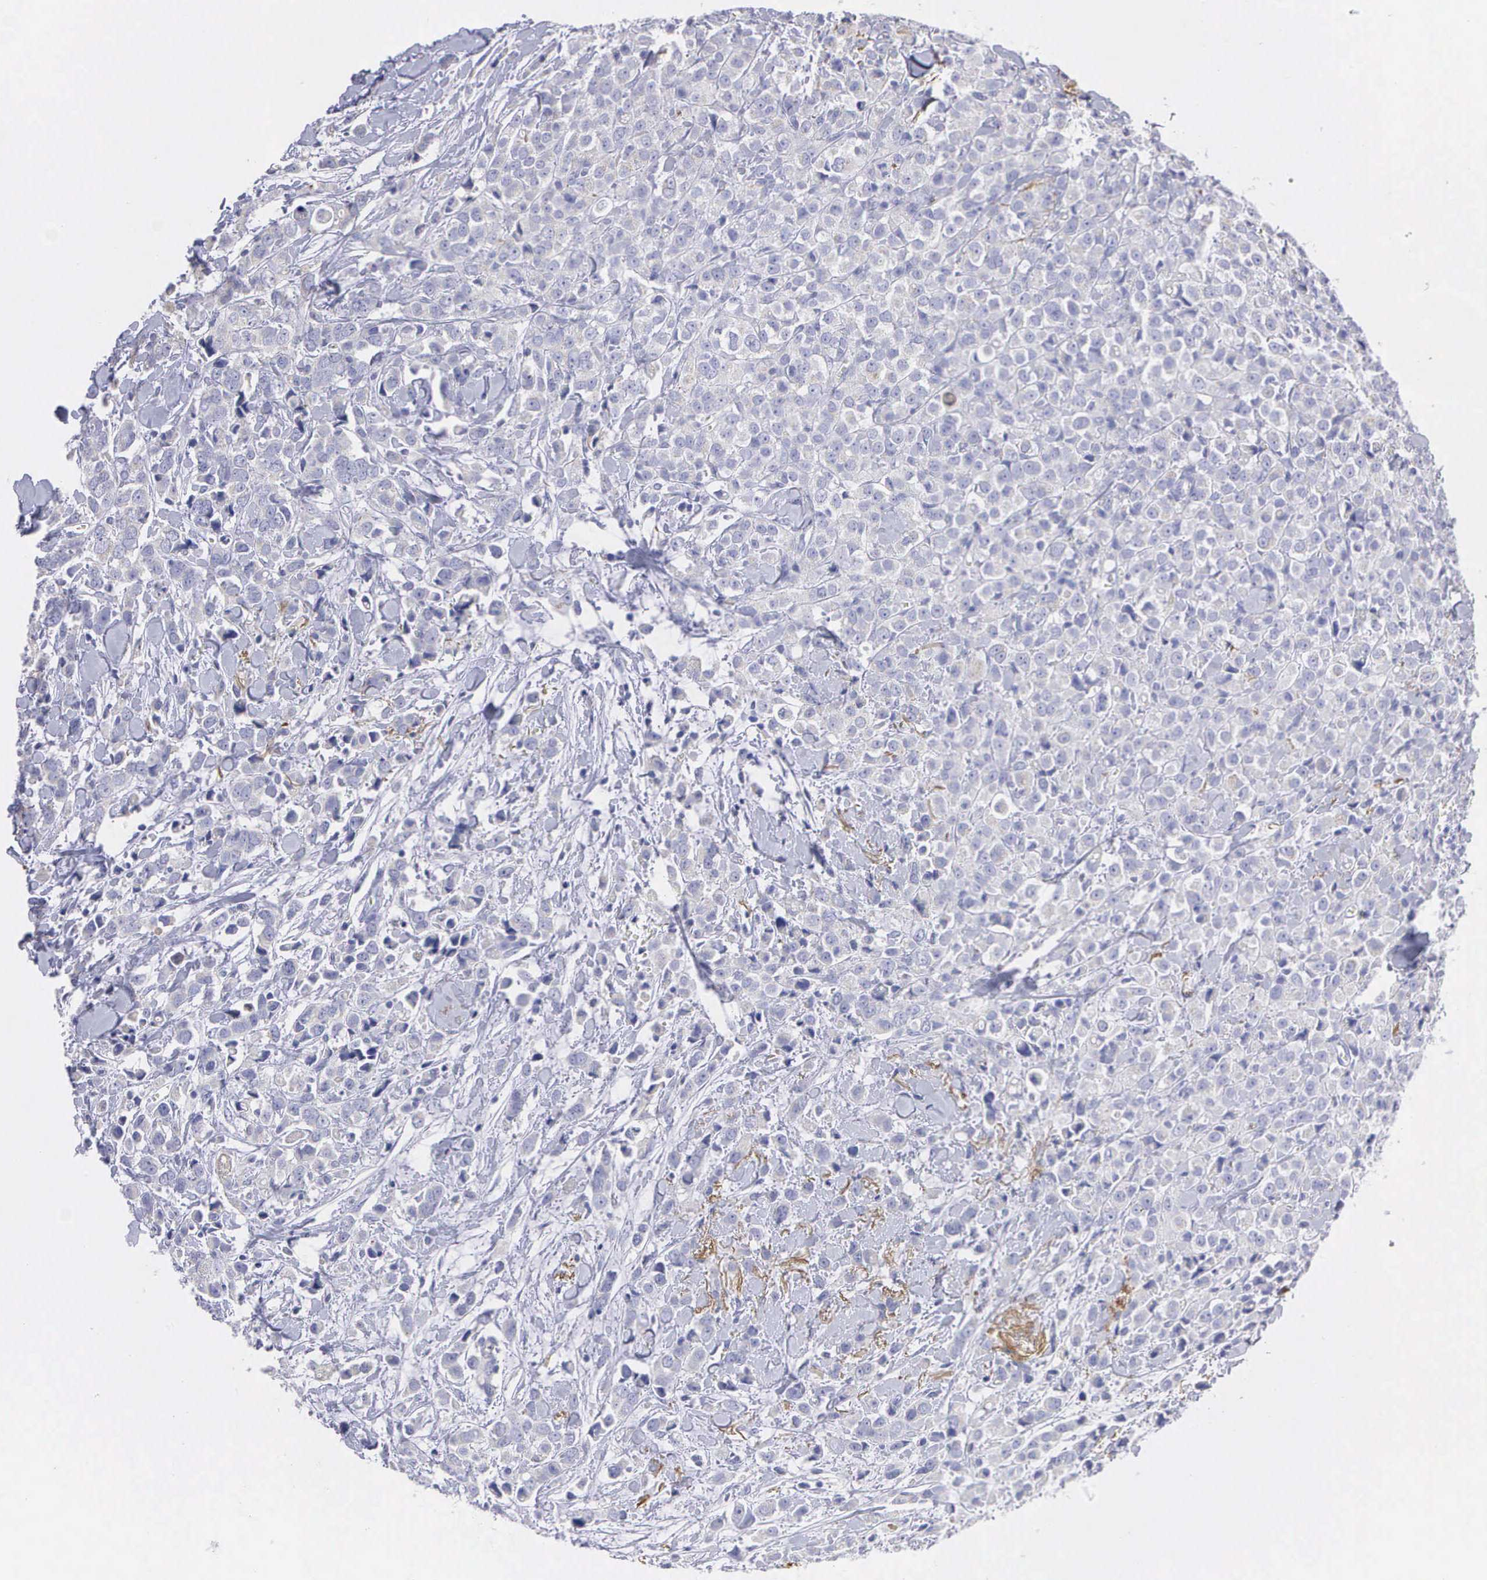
{"staining": {"intensity": "weak", "quantity": "<25%", "location": "cytoplasmic/membranous"}, "tissue": "breast cancer", "cell_type": "Tumor cells", "image_type": "cancer", "snomed": [{"axis": "morphology", "description": "Lobular carcinoma"}, {"axis": "topography", "description": "Breast"}], "caption": "Immunohistochemical staining of breast lobular carcinoma shows no significant positivity in tumor cells.", "gene": "CLU", "patient": {"sex": "female", "age": 57}}